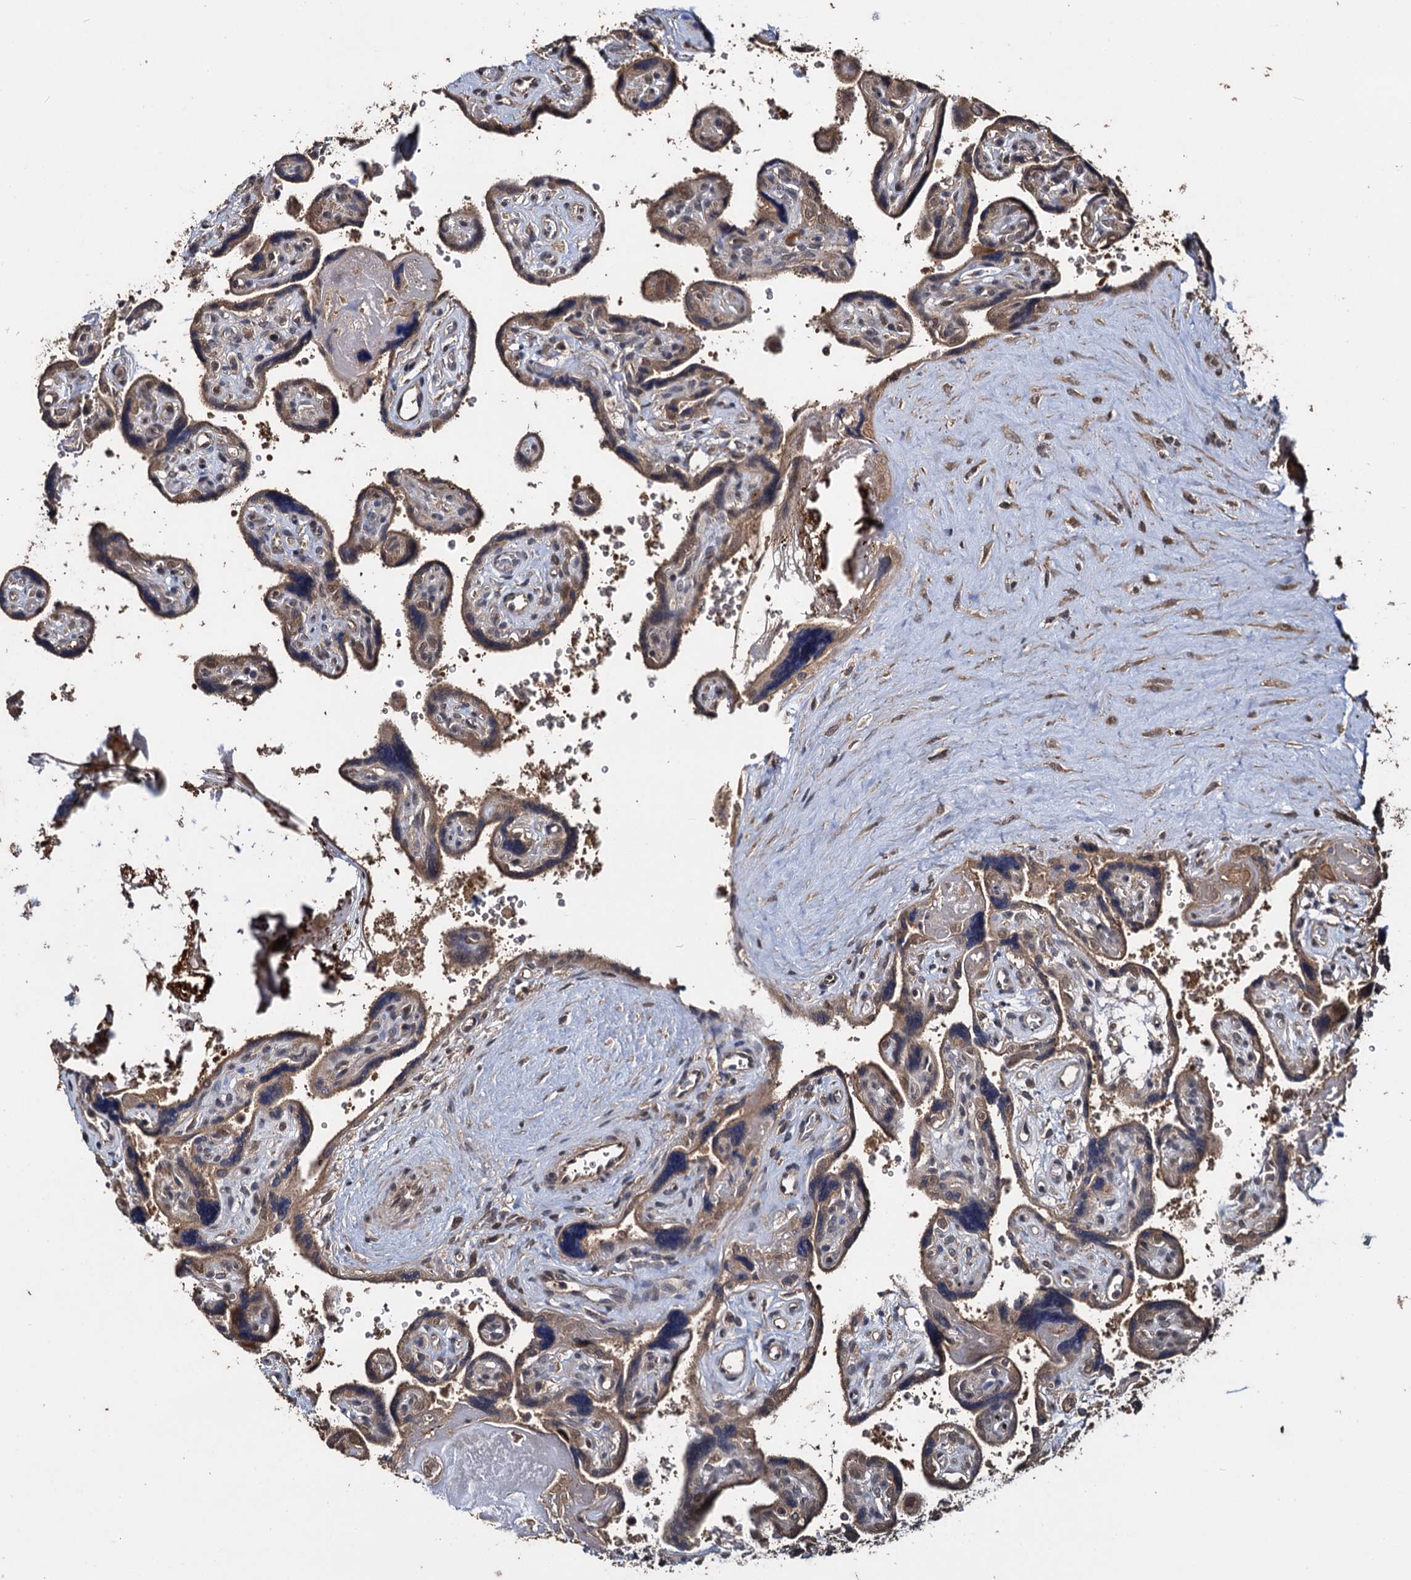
{"staining": {"intensity": "weak", "quantity": ">75%", "location": "cytoplasmic/membranous"}, "tissue": "placenta", "cell_type": "Trophoblastic cells", "image_type": "normal", "snomed": [{"axis": "morphology", "description": "Normal tissue, NOS"}, {"axis": "topography", "description": "Placenta"}], "caption": "DAB immunohistochemical staining of unremarkable human placenta reveals weak cytoplasmic/membranous protein positivity in approximately >75% of trophoblastic cells.", "gene": "SLC46A3", "patient": {"sex": "female", "age": 39}}